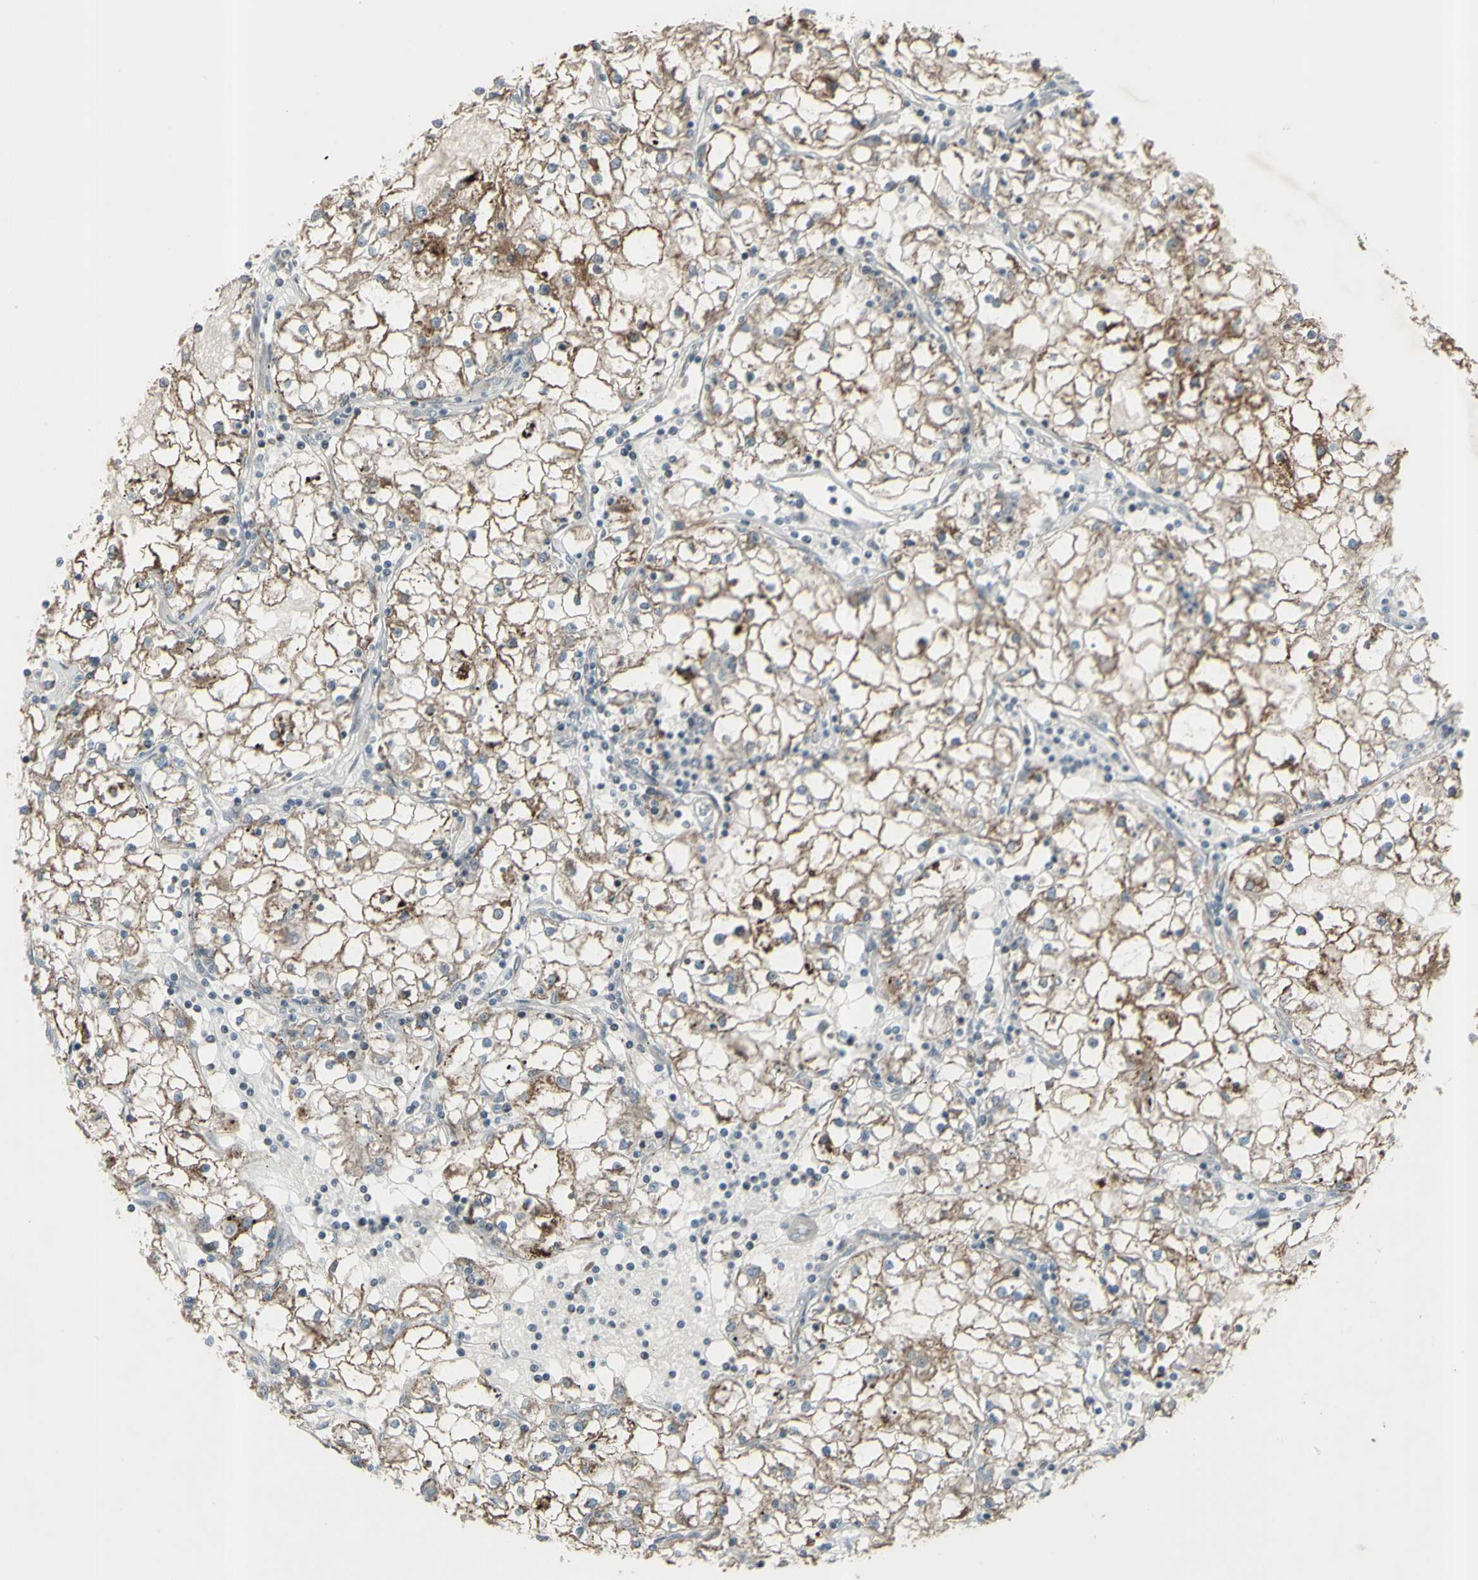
{"staining": {"intensity": "moderate", "quantity": ">75%", "location": "cytoplasmic/membranous"}, "tissue": "renal cancer", "cell_type": "Tumor cells", "image_type": "cancer", "snomed": [{"axis": "morphology", "description": "Adenocarcinoma, NOS"}, {"axis": "topography", "description": "Kidney"}], "caption": "A micrograph of human renal cancer (adenocarcinoma) stained for a protein exhibits moderate cytoplasmic/membranous brown staining in tumor cells. (Stains: DAB in brown, nuclei in blue, Microscopy: brightfield microscopy at high magnification).", "gene": "GRAMD1B", "patient": {"sex": "male", "age": 56}}